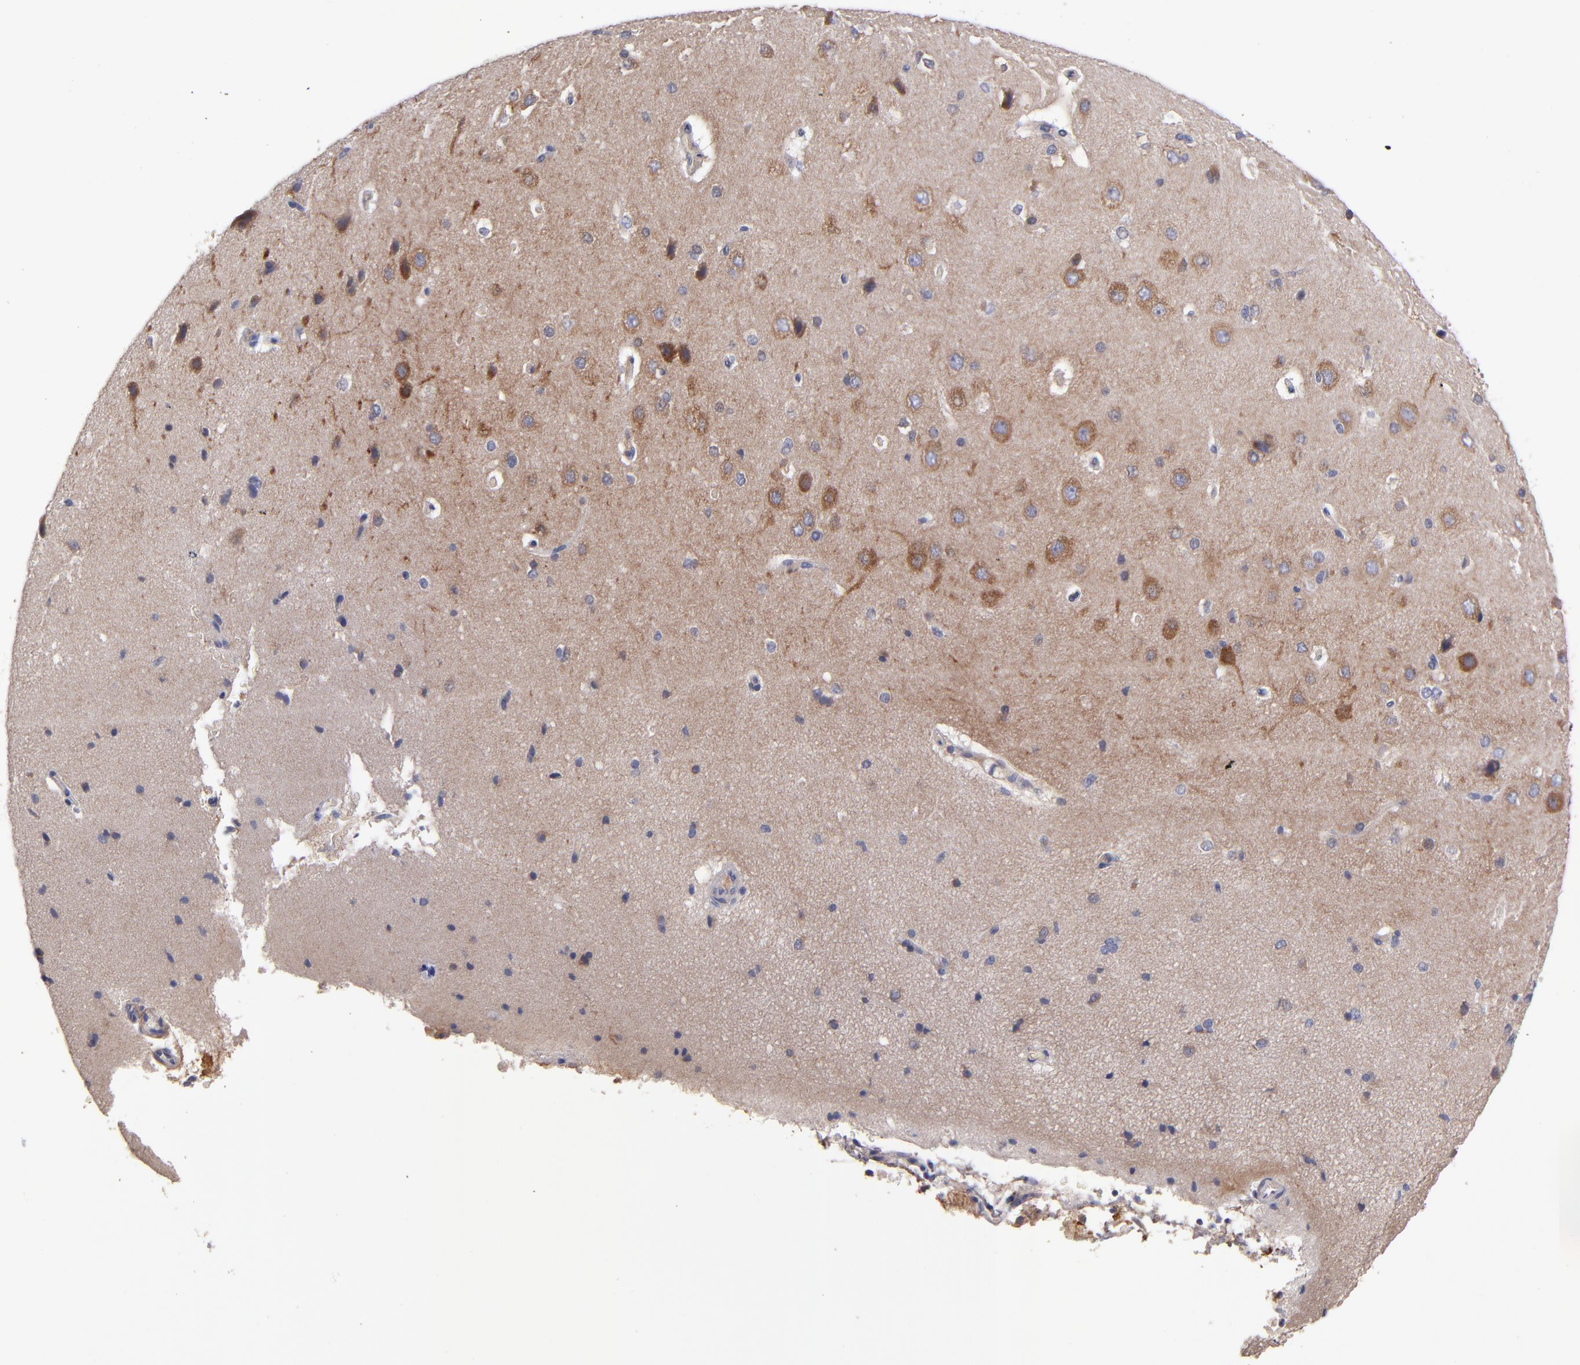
{"staining": {"intensity": "moderate", "quantity": ">75%", "location": "cytoplasmic/membranous"}, "tissue": "cerebral cortex", "cell_type": "Endothelial cells", "image_type": "normal", "snomed": [{"axis": "morphology", "description": "Normal tissue, NOS"}, {"axis": "topography", "description": "Cerebral cortex"}], "caption": "A high-resolution image shows IHC staining of benign cerebral cortex, which demonstrates moderate cytoplasmic/membranous positivity in approximately >75% of endothelial cells. The staining was performed using DAB (3,3'-diaminobenzidine) to visualize the protein expression in brown, while the nuclei were stained in blue with hematoxylin (Magnification: 20x).", "gene": "DACT1", "patient": {"sex": "female", "age": 45}}